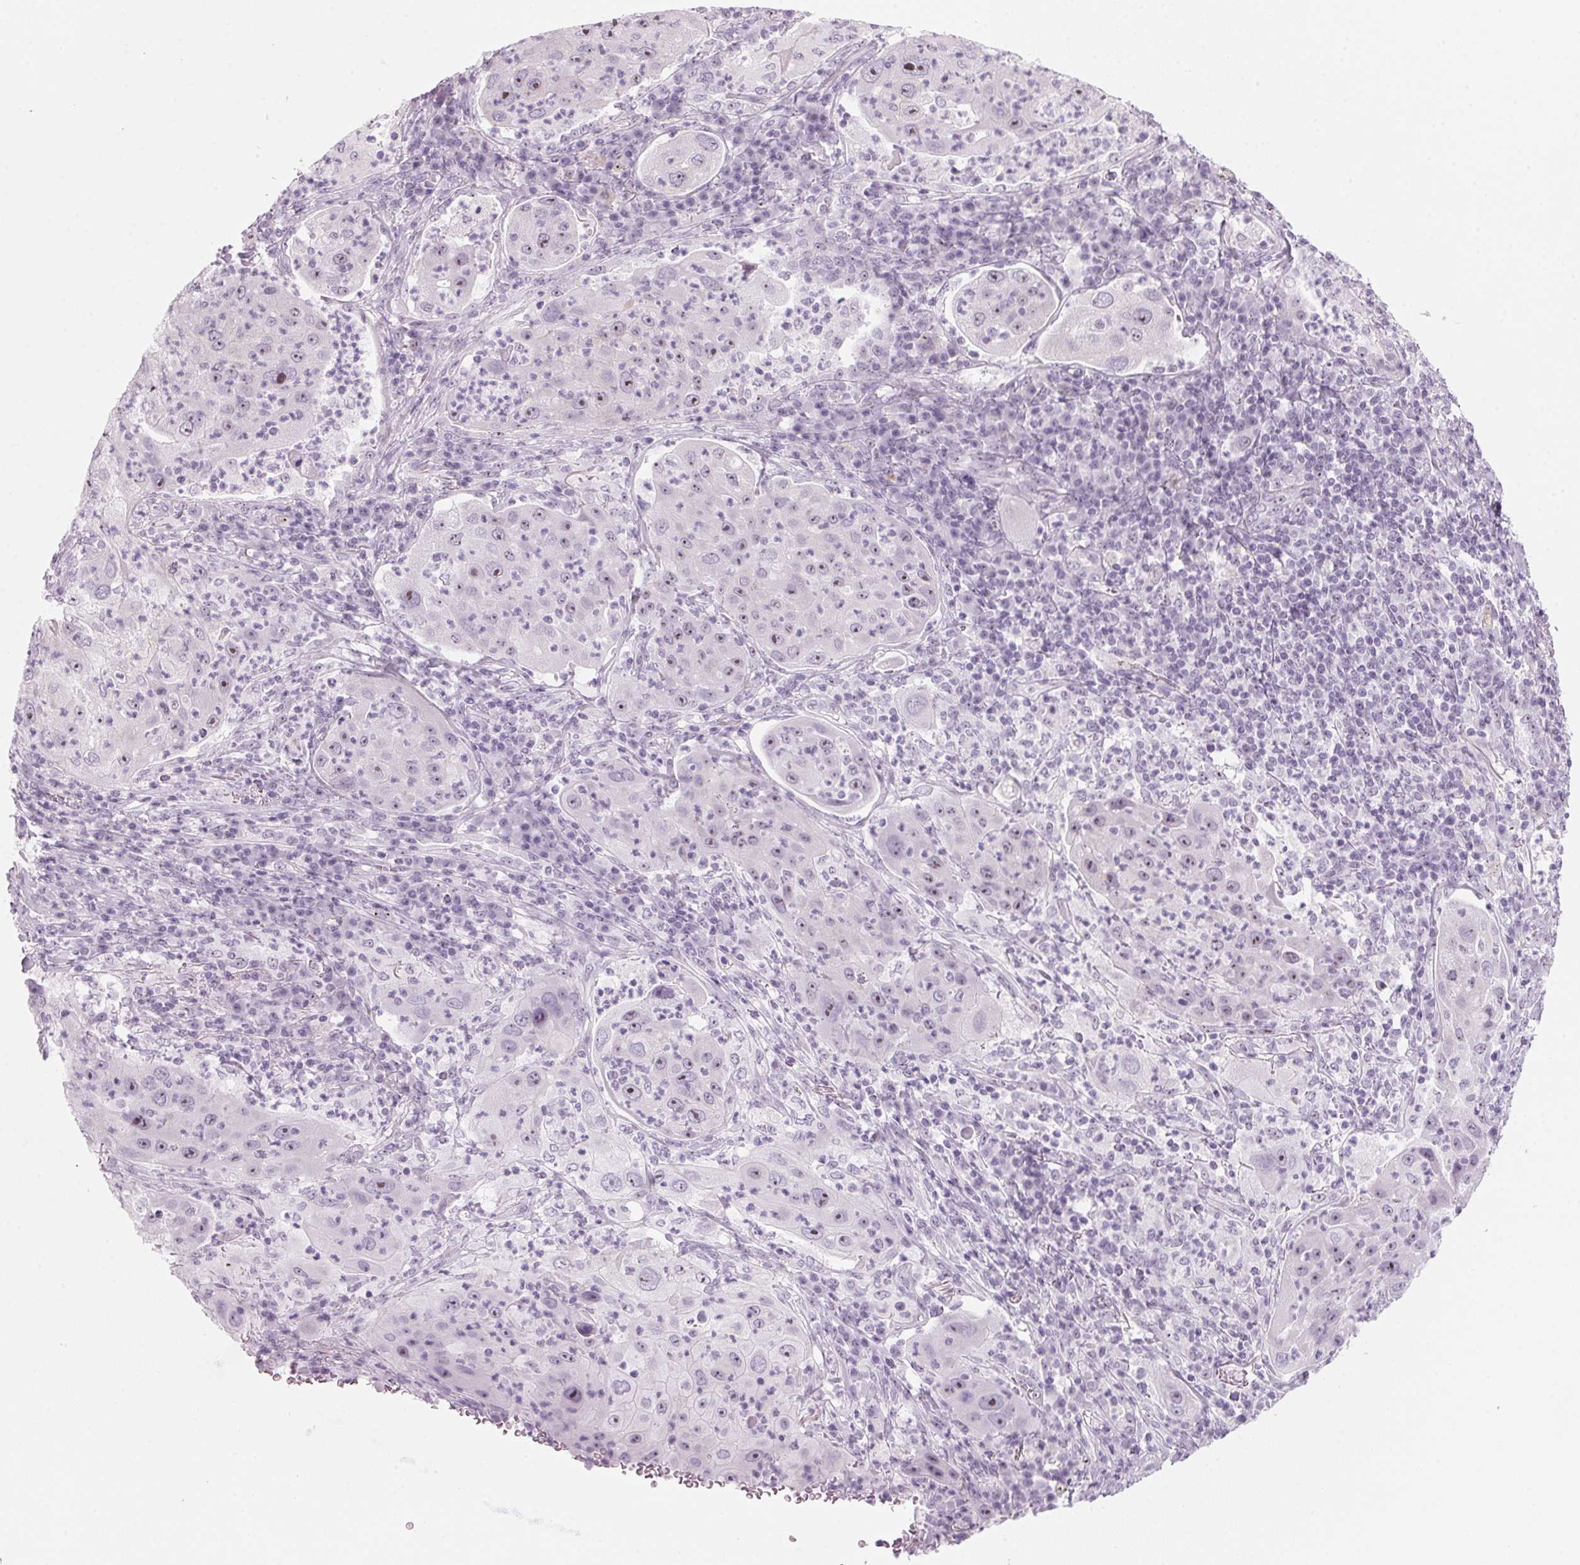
{"staining": {"intensity": "weak", "quantity": "<25%", "location": "nuclear"}, "tissue": "lung cancer", "cell_type": "Tumor cells", "image_type": "cancer", "snomed": [{"axis": "morphology", "description": "Squamous cell carcinoma, NOS"}, {"axis": "topography", "description": "Lung"}], "caption": "Immunohistochemical staining of lung squamous cell carcinoma reveals no significant expression in tumor cells.", "gene": "DNTTIP2", "patient": {"sex": "female", "age": 59}}